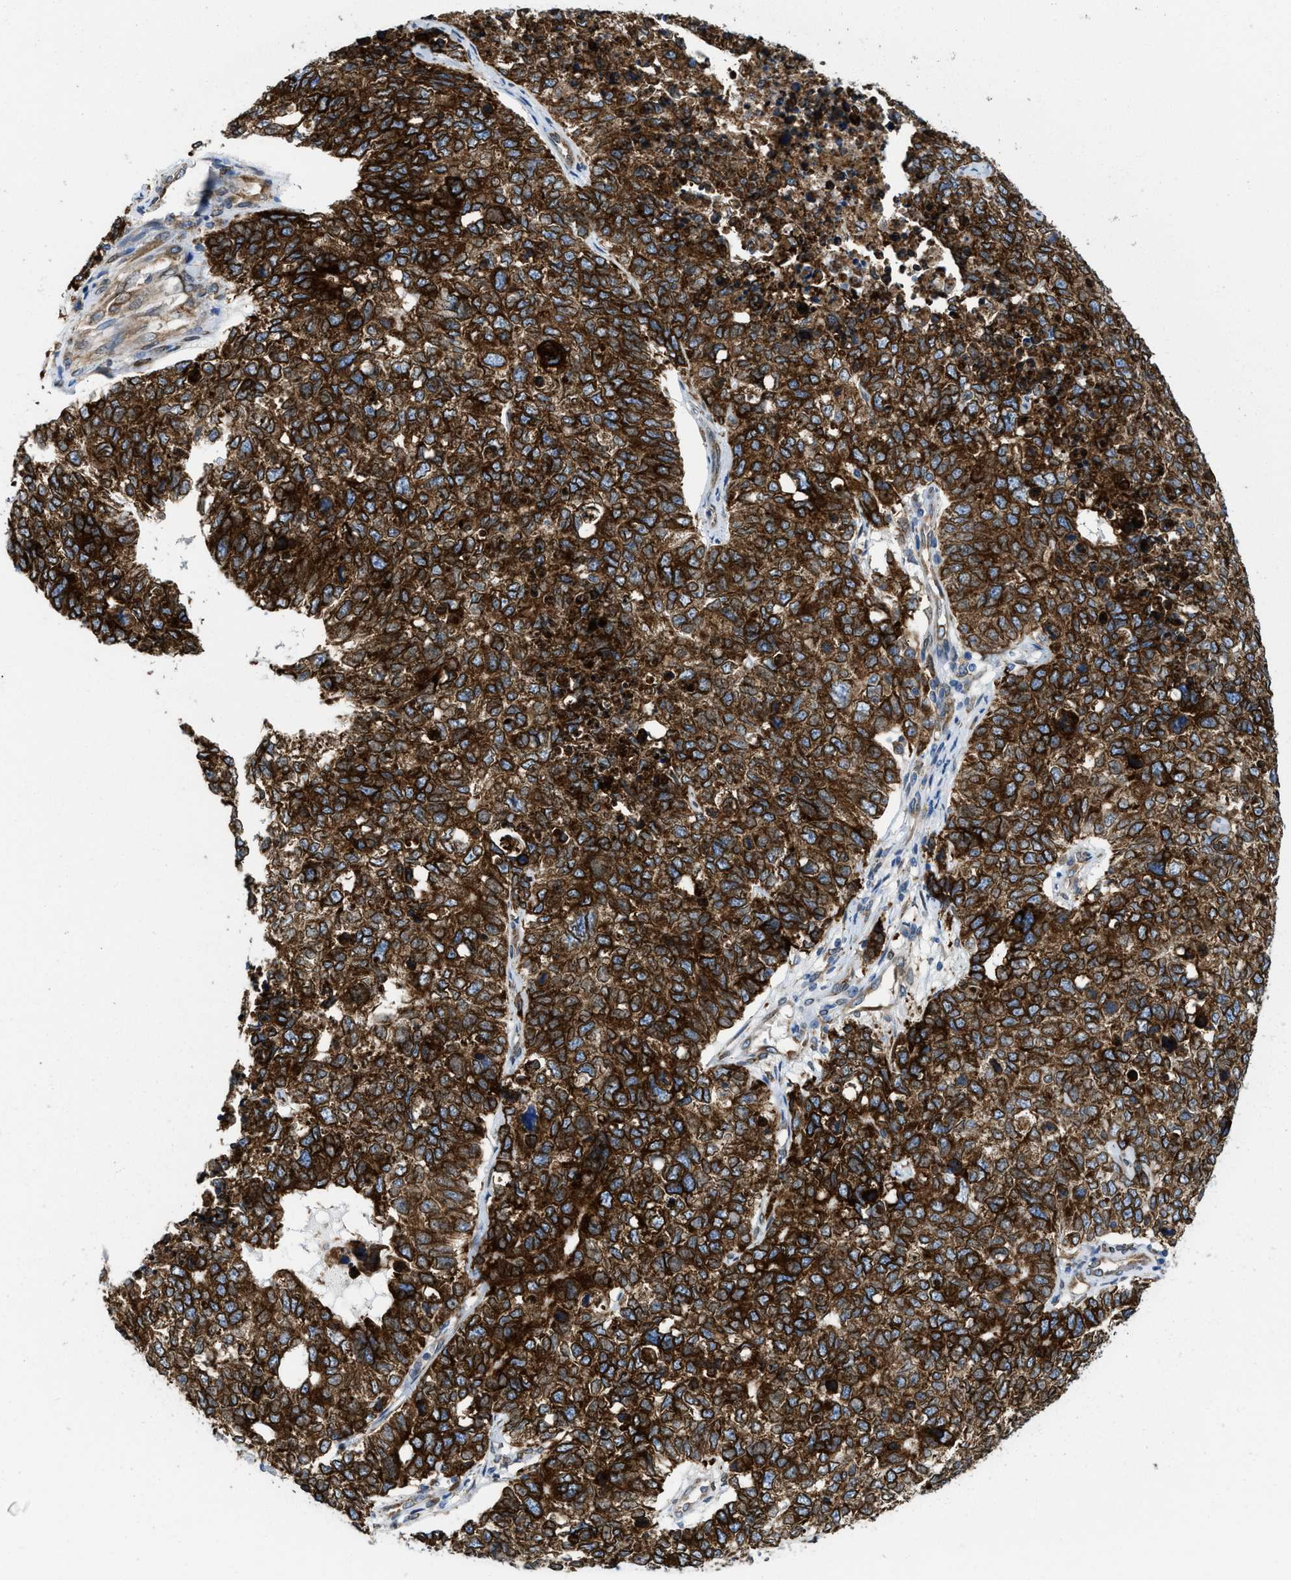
{"staining": {"intensity": "strong", "quantity": ">75%", "location": "cytoplasmic/membranous"}, "tissue": "cervical cancer", "cell_type": "Tumor cells", "image_type": "cancer", "snomed": [{"axis": "morphology", "description": "Squamous cell carcinoma, NOS"}, {"axis": "topography", "description": "Cervix"}], "caption": "A brown stain highlights strong cytoplasmic/membranous staining of a protein in human squamous cell carcinoma (cervical) tumor cells.", "gene": "ERLIN2", "patient": {"sex": "female", "age": 63}}